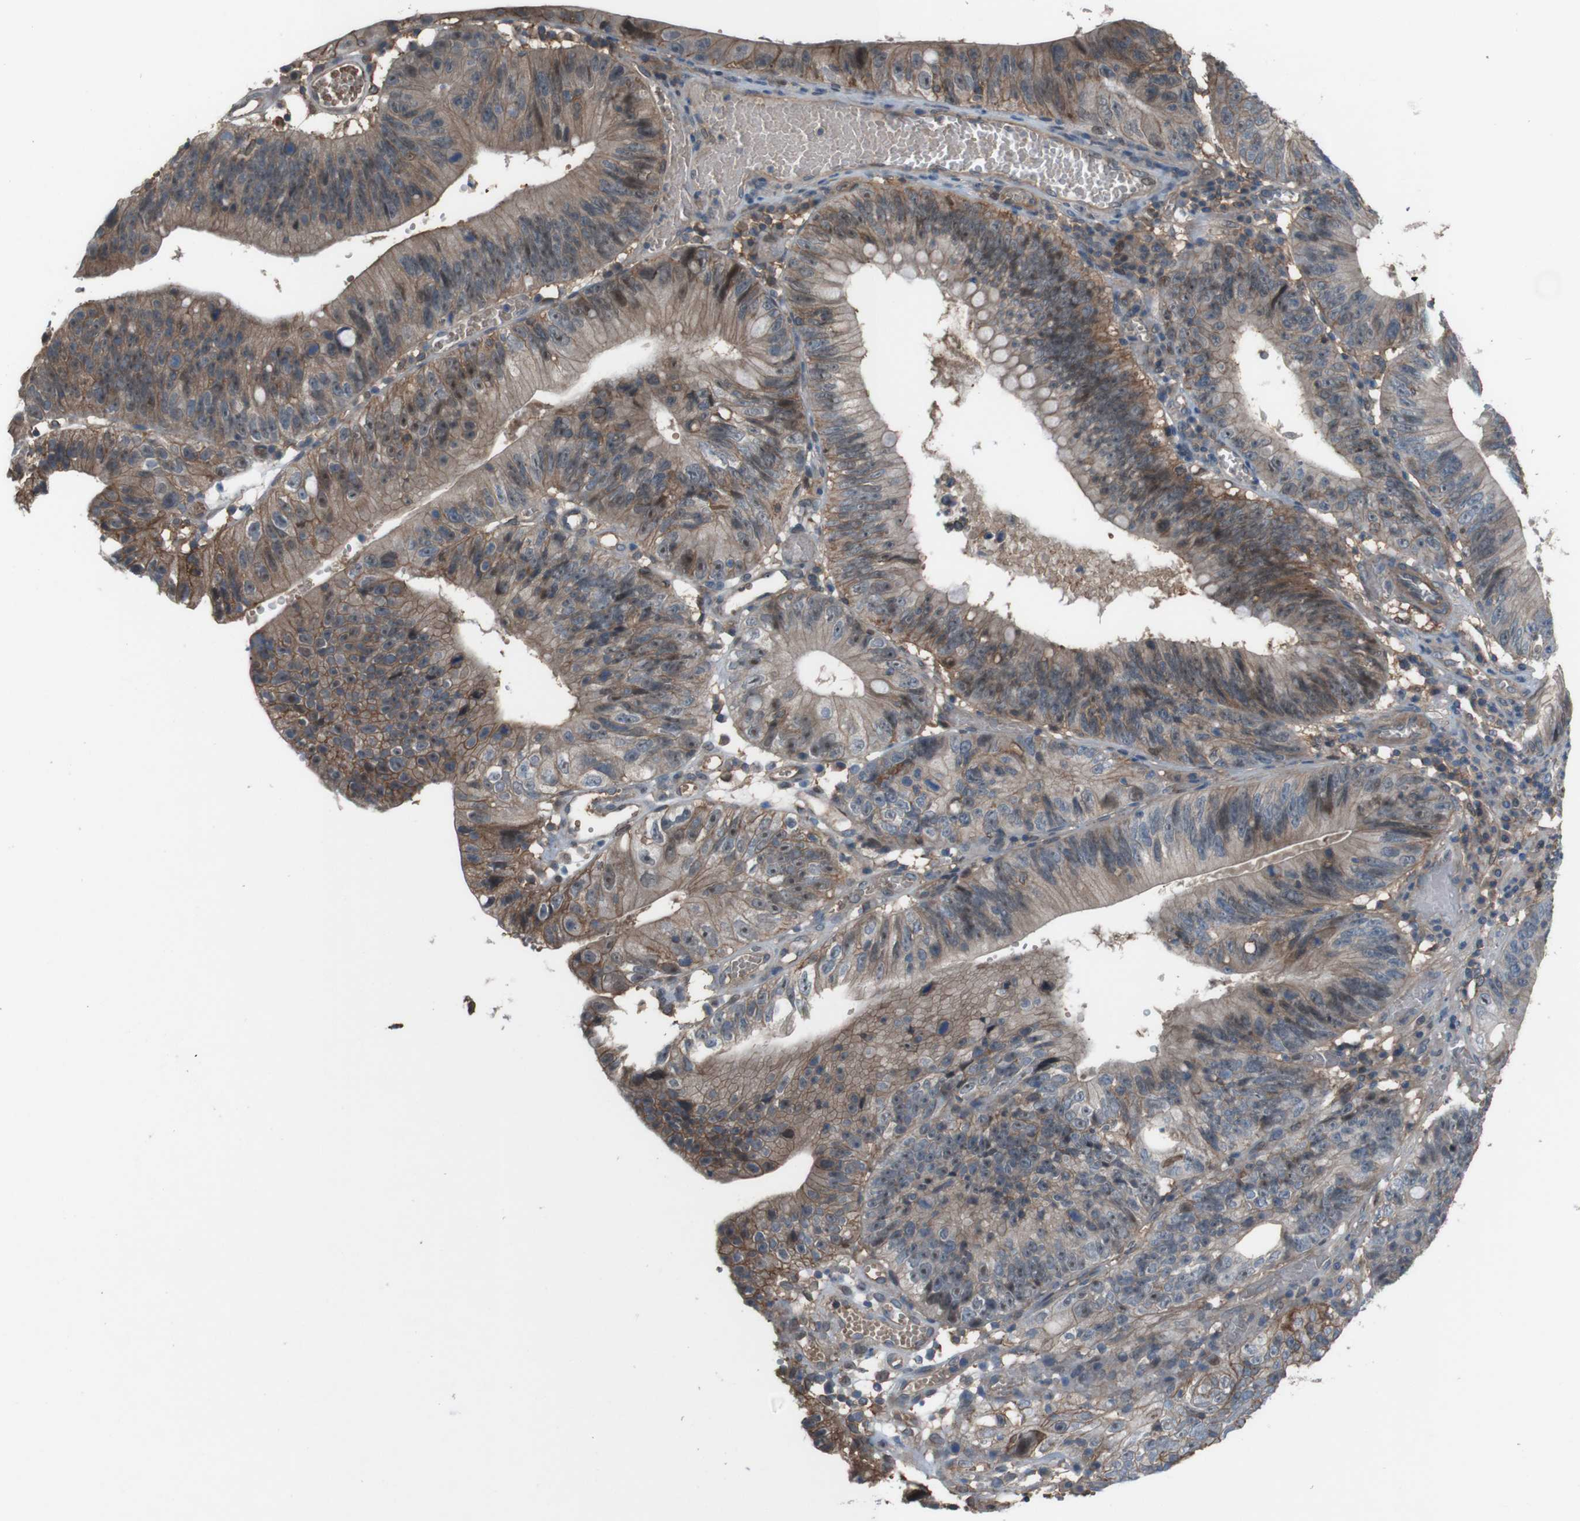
{"staining": {"intensity": "moderate", "quantity": "25%-75%", "location": "cytoplasmic/membranous"}, "tissue": "stomach cancer", "cell_type": "Tumor cells", "image_type": "cancer", "snomed": [{"axis": "morphology", "description": "Adenocarcinoma, NOS"}, {"axis": "topography", "description": "Stomach"}], "caption": "IHC of human stomach cancer demonstrates medium levels of moderate cytoplasmic/membranous expression in about 25%-75% of tumor cells. The protein of interest is shown in brown color, while the nuclei are stained blue.", "gene": "ATP2B1", "patient": {"sex": "male", "age": 59}}